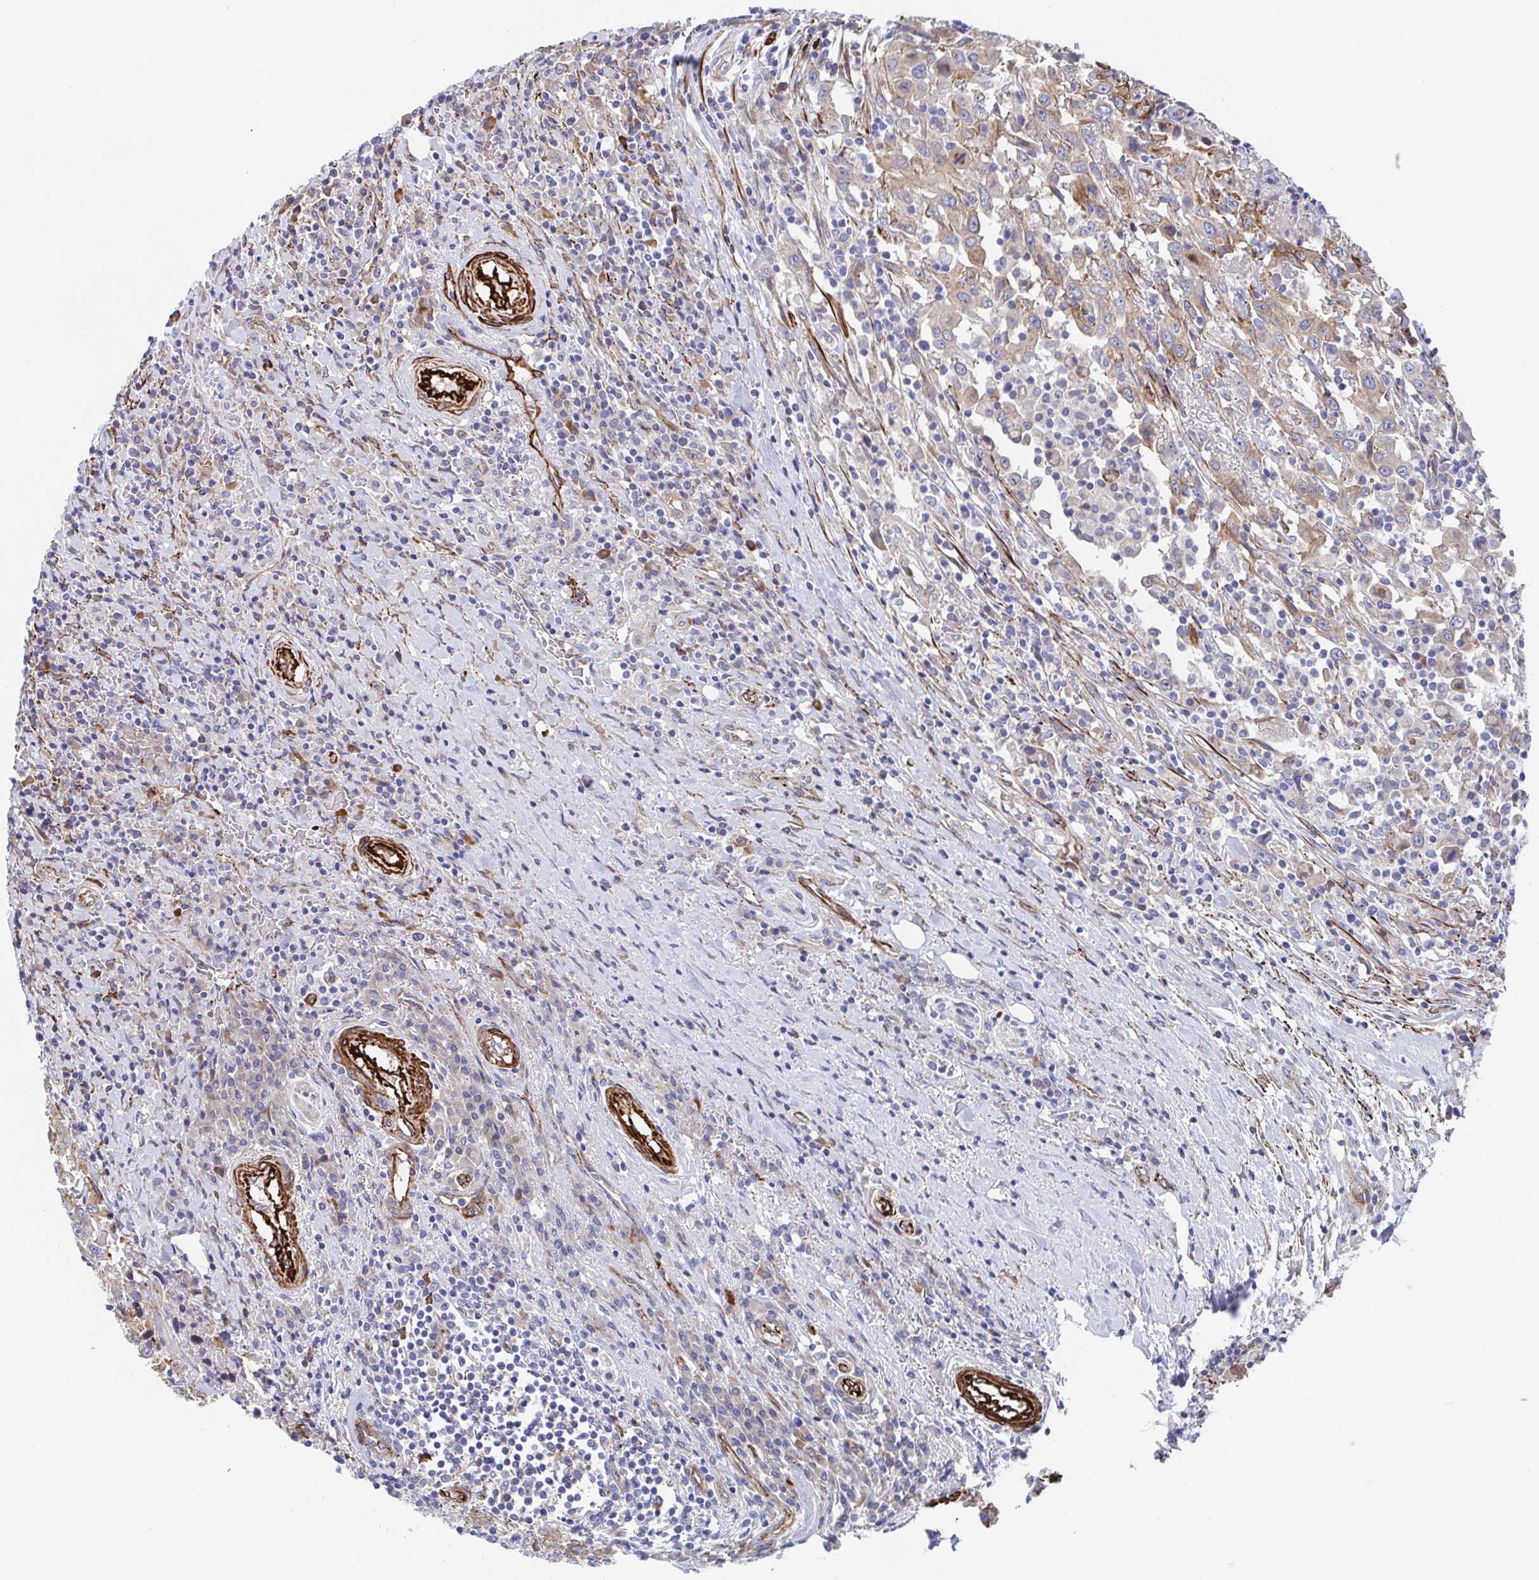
{"staining": {"intensity": "weak", "quantity": "25%-75%", "location": "cytoplasmic/membranous"}, "tissue": "urothelial cancer", "cell_type": "Tumor cells", "image_type": "cancer", "snomed": [{"axis": "morphology", "description": "Urothelial carcinoma, High grade"}, {"axis": "topography", "description": "Urinary bladder"}], "caption": "Protein staining of urothelial cancer tissue reveals weak cytoplasmic/membranous staining in about 25%-75% of tumor cells.", "gene": "KLC3", "patient": {"sex": "male", "age": 61}}